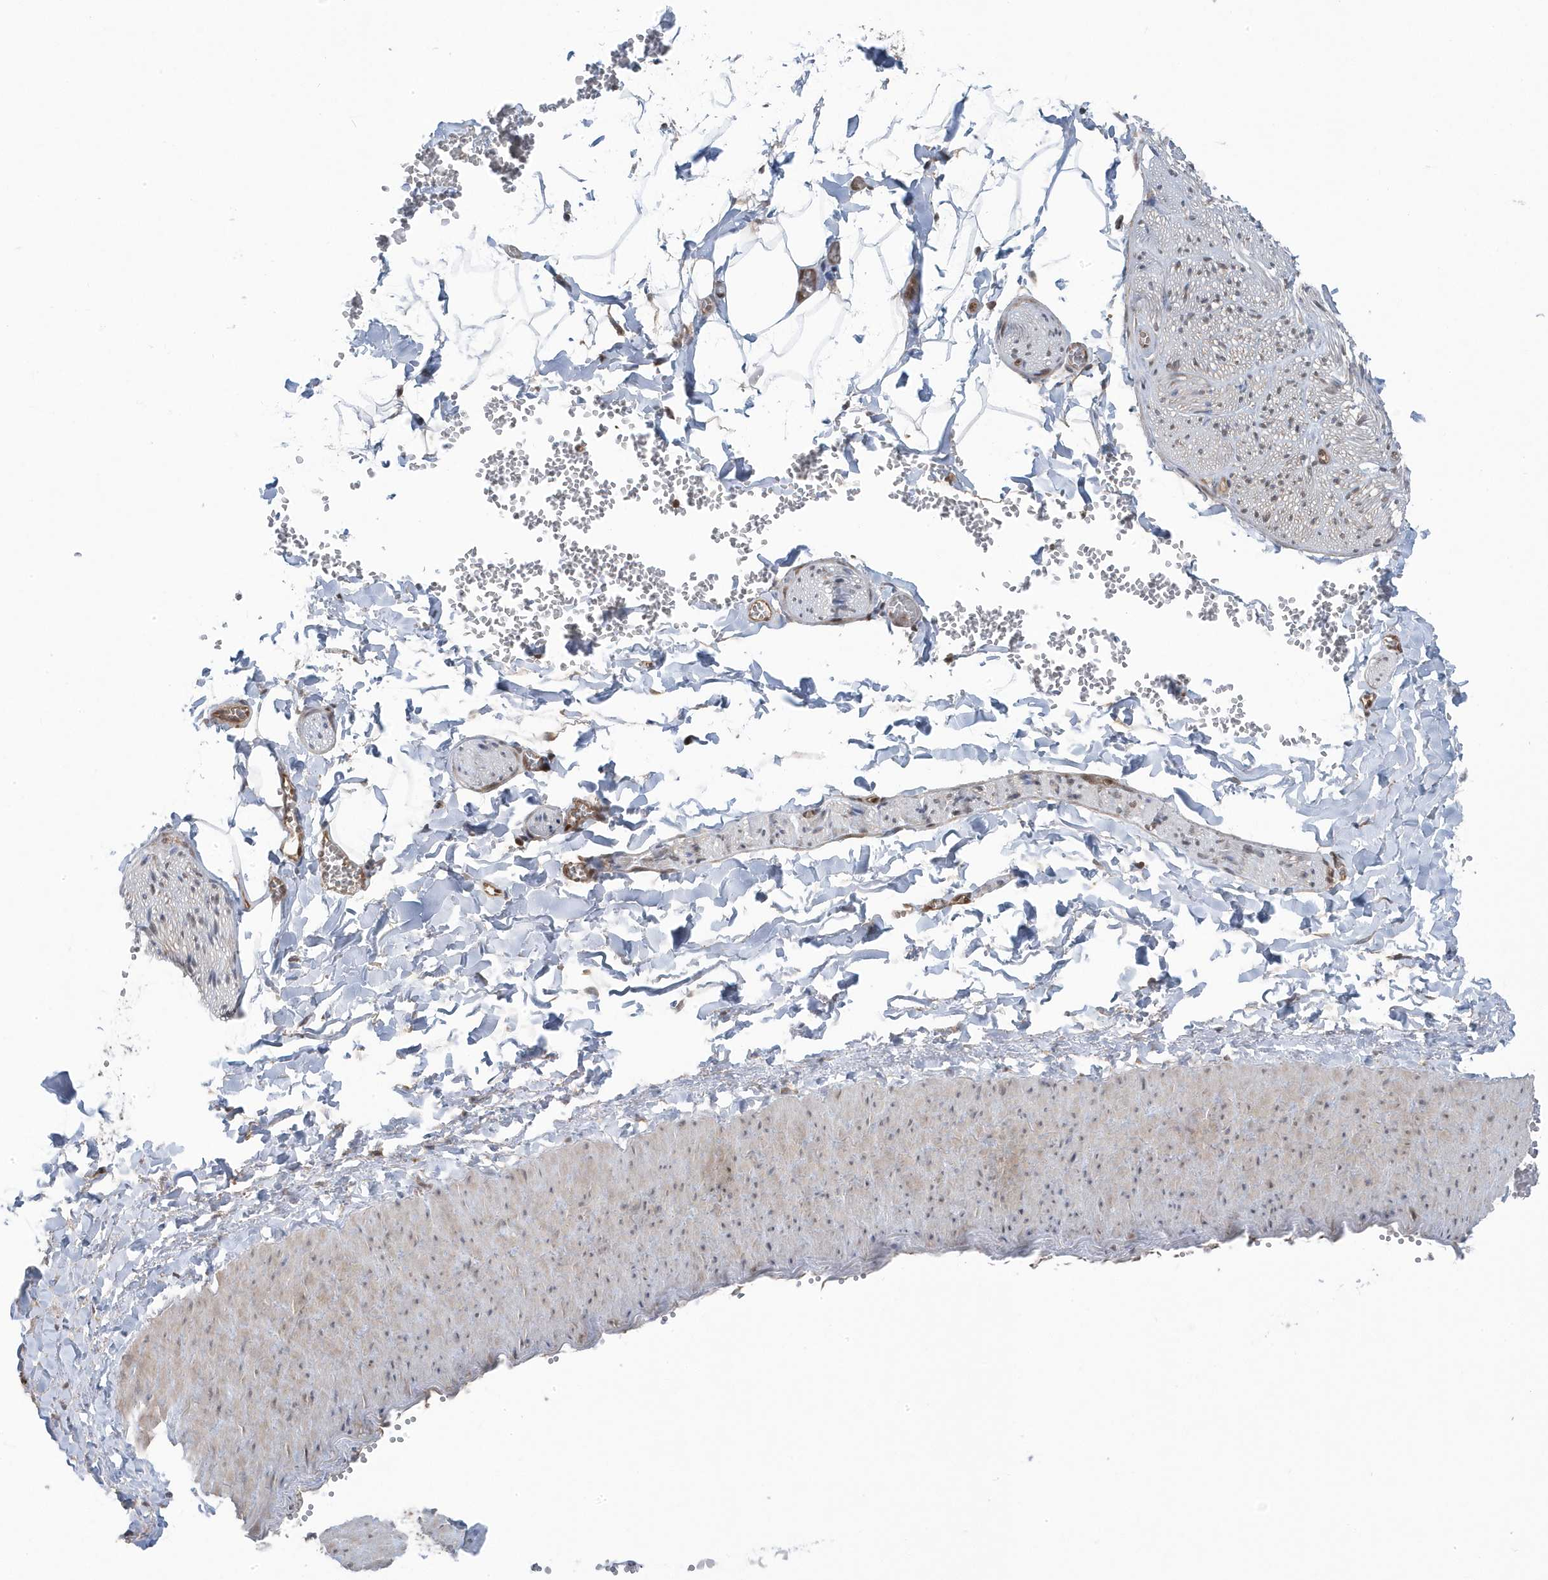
{"staining": {"intensity": "weak", "quantity": "25%-75%", "location": "nuclear"}, "tissue": "adipose tissue", "cell_type": "Adipocytes", "image_type": "normal", "snomed": [{"axis": "morphology", "description": "Normal tissue, NOS"}, {"axis": "topography", "description": "Gallbladder"}, {"axis": "topography", "description": "Peripheral nerve tissue"}], "caption": "The image exhibits a brown stain indicating the presence of a protein in the nuclear of adipocytes in adipose tissue.", "gene": "MAPK1IP1L", "patient": {"sex": "male", "age": 38}}